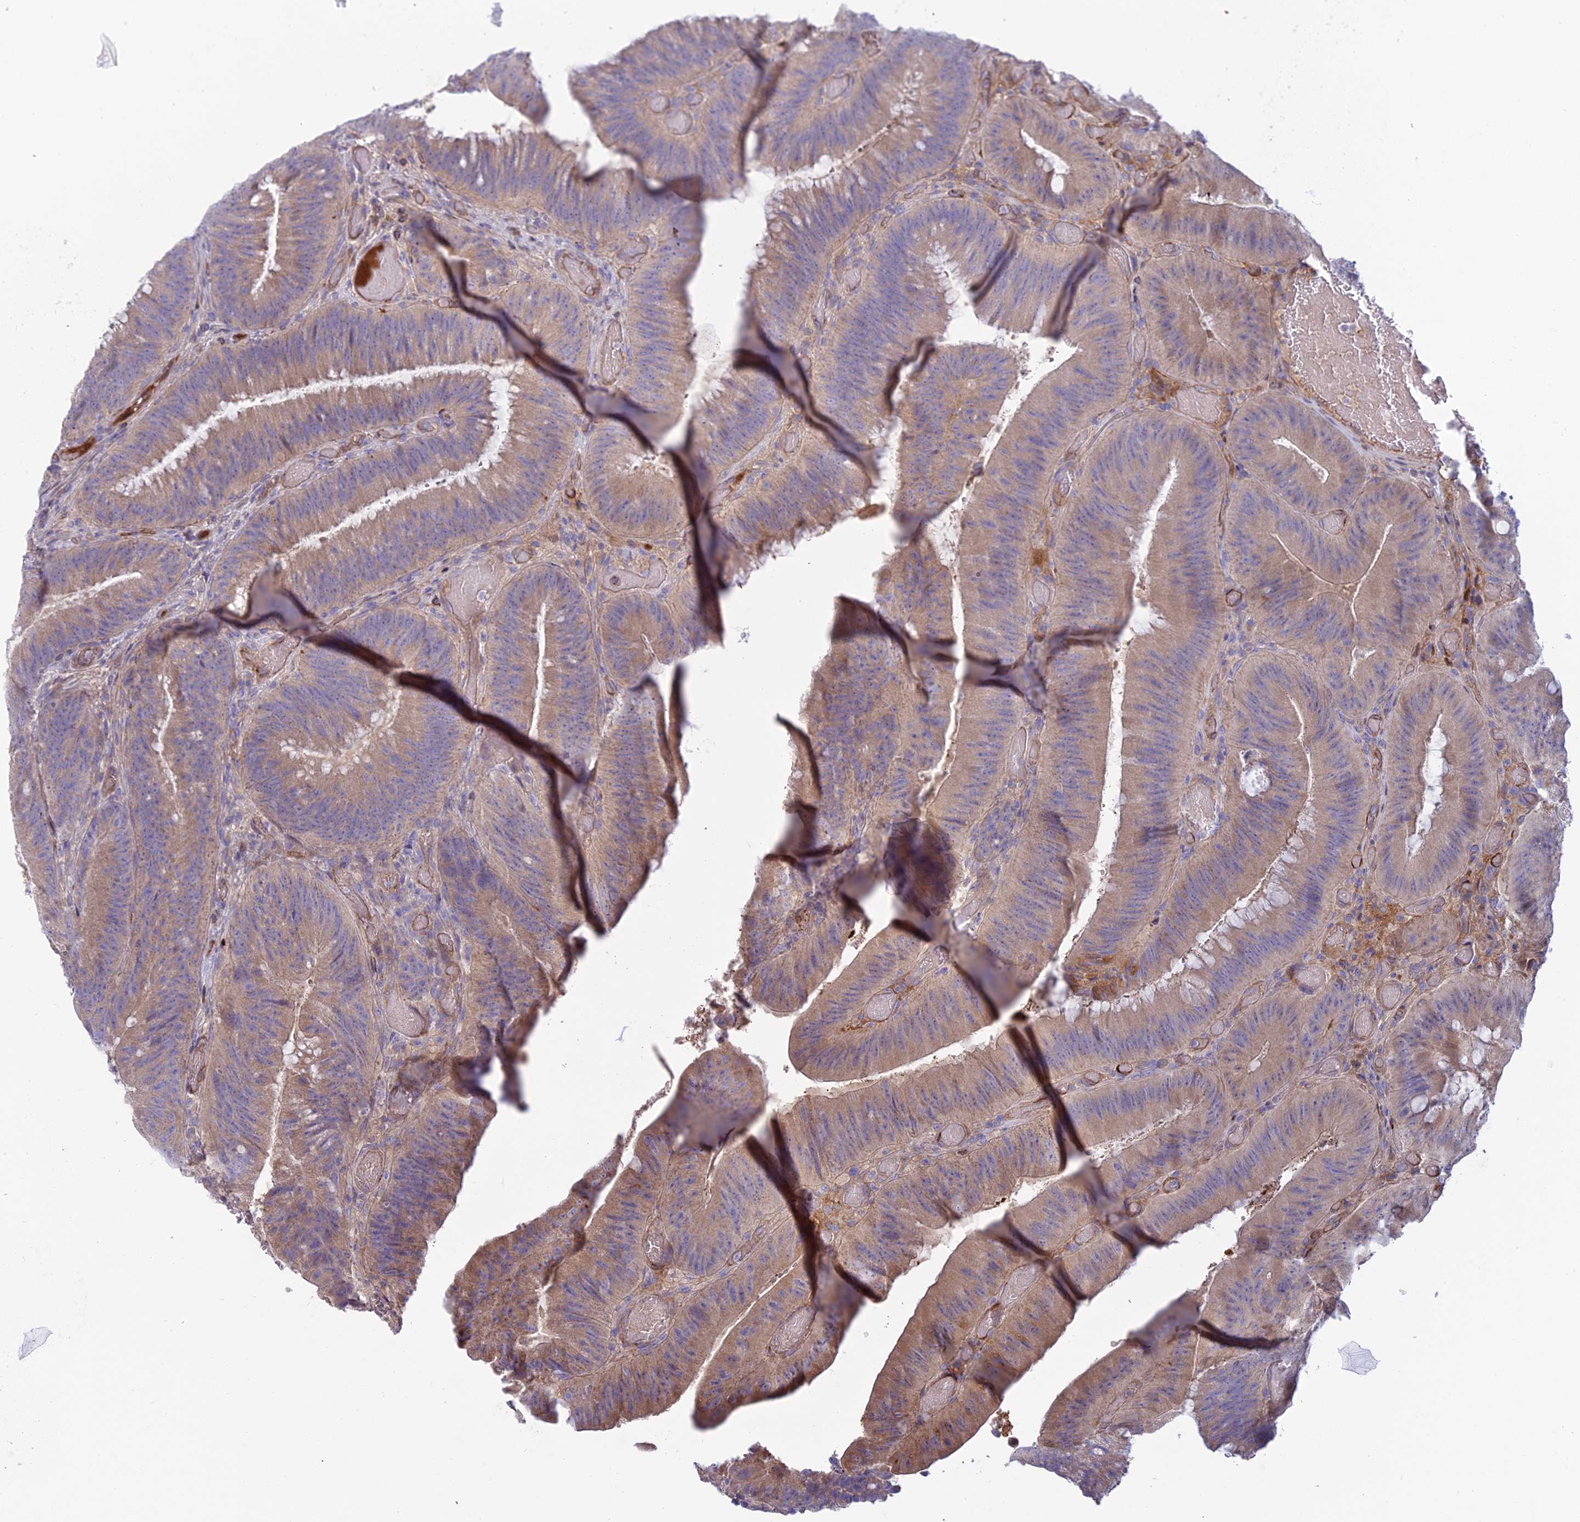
{"staining": {"intensity": "moderate", "quantity": "25%-75%", "location": "cytoplasmic/membranous"}, "tissue": "colorectal cancer", "cell_type": "Tumor cells", "image_type": "cancer", "snomed": [{"axis": "morphology", "description": "Adenocarcinoma, NOS"}, {"axis": "topography", "description": "Colon"}], "caption": "Immunohistochemistry (DAB) staining of human adenocarcinoma (colorectal) reveals moderate cytoplasmic/membranous protein staining in about 25%-75% of tumor cells.", "gene": "DUS2", "patient": {"sex": "female", "age": 43}}